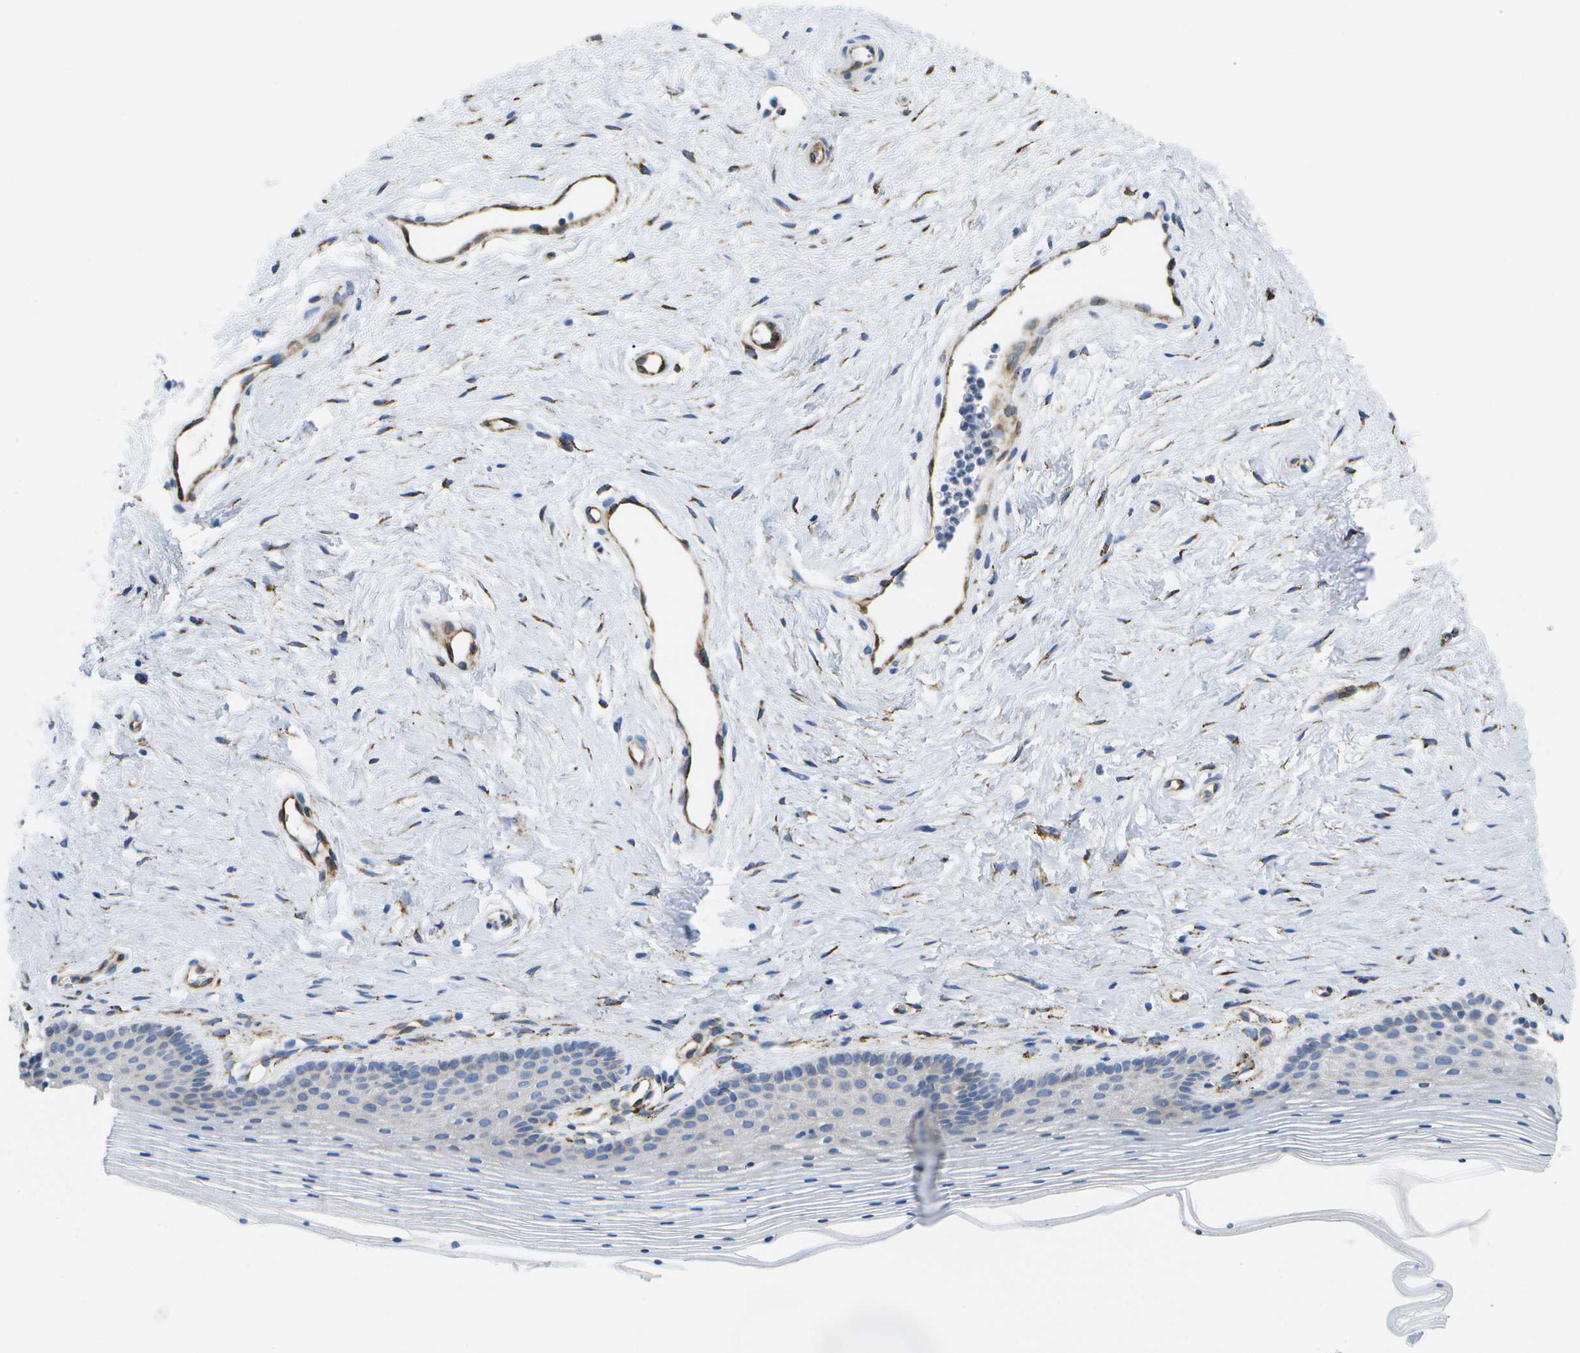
{"staining": {"intensity": "negative", "quantity": "none", "location": "none"}, "tissue": "vagina", "cell_type": "Squamous epithelial cells", "image_type": "normal", "snomed": [{"axis": "morphology", "description": "Normal tissue, NOS"}, {"axis": "topography", "description": "Vagina"}], "caption": "Micrograph shows no protein positivity in squamous epithelial cells of normal vagina. Nuclei are stained in blue.", "gene": "ZDHHC17", "patient": {"sex": "female", "age": 32}}